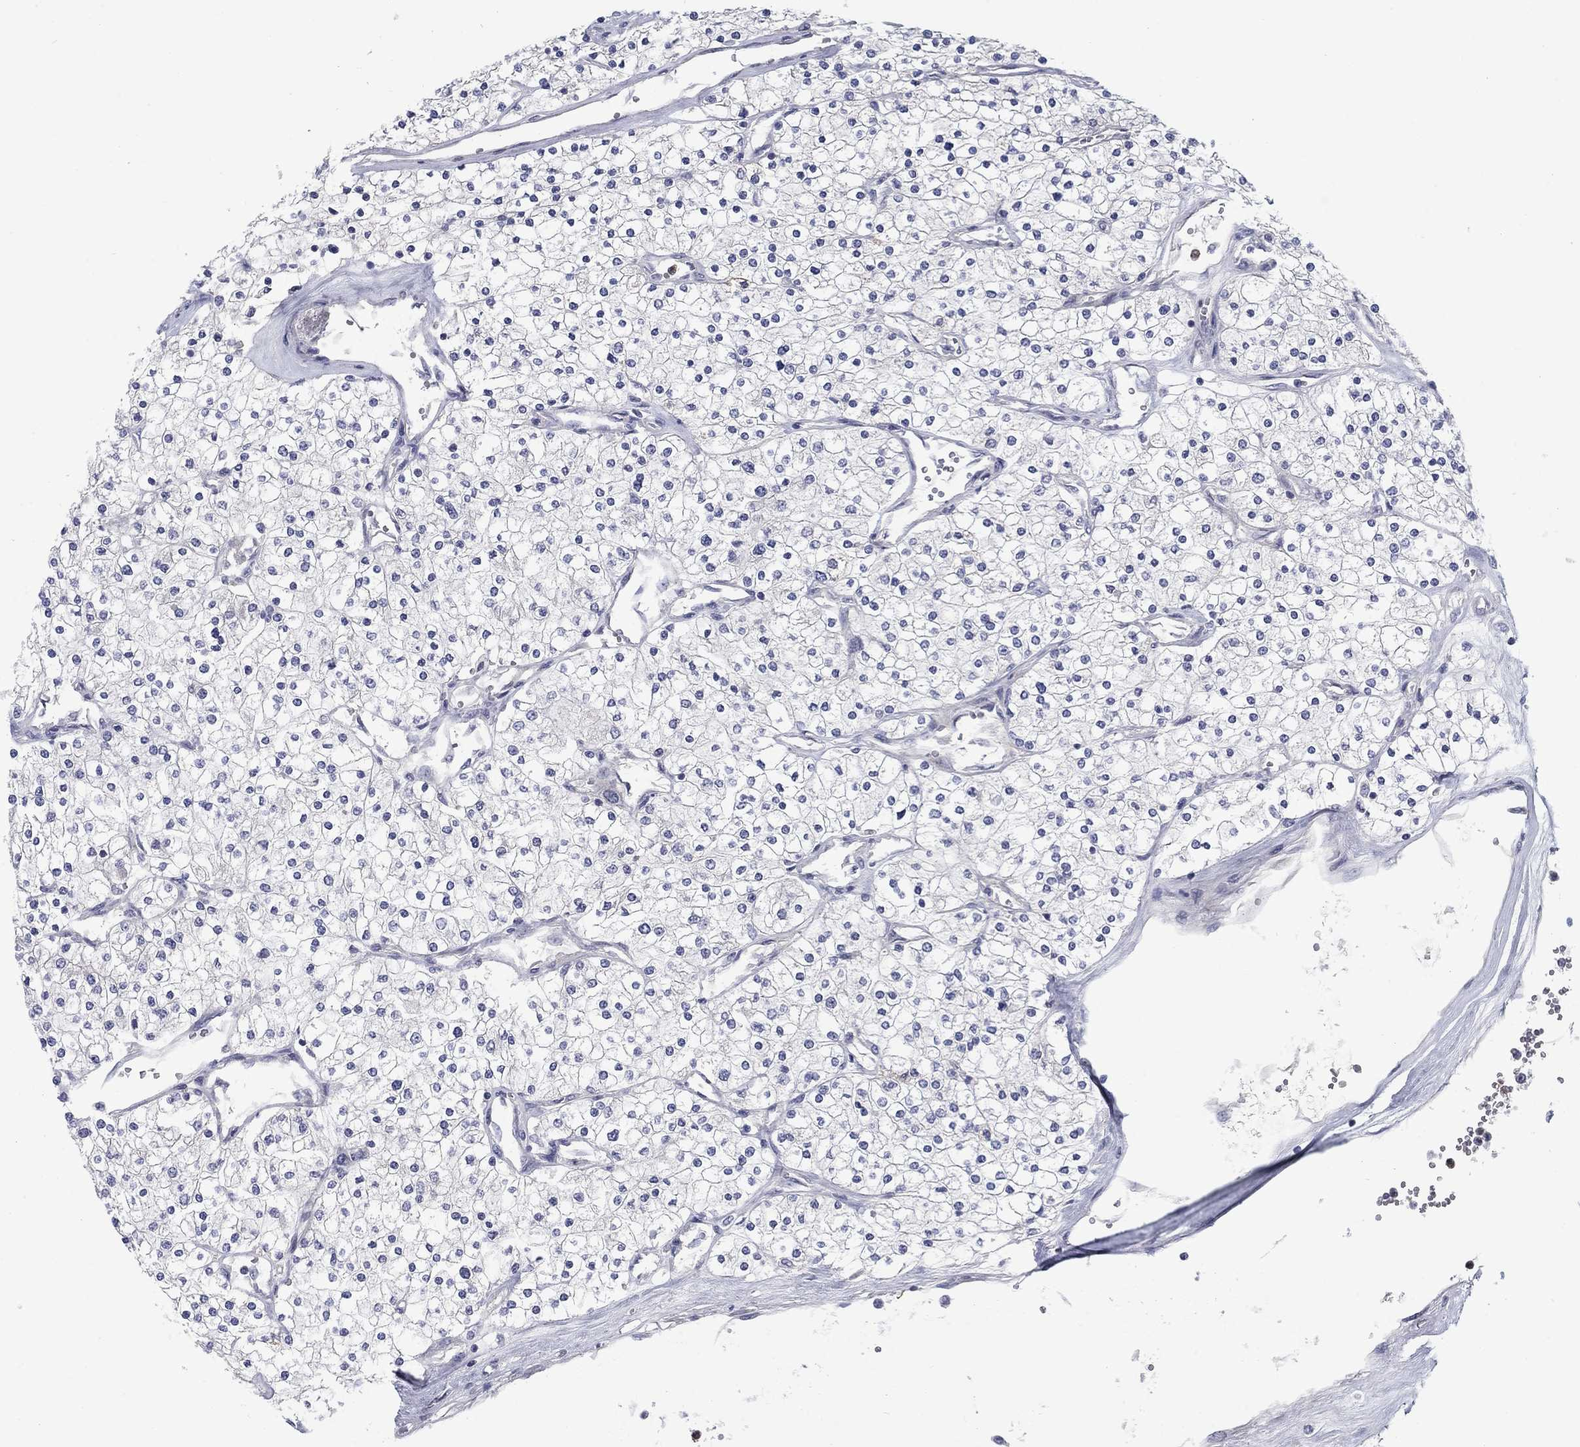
{"staining": {"intensity": "negative", "quantity": "none", "location": "none"}, "tissue": "renal cancer", "cell_type": "Tumor cells", "image_type": "cancer", "snomed": [{"axis": "morphology", "description": "Adenocarcinoma, NOS"}, {"axis": "topography", "description": "Kidney"}], "caption": "Tumor cells show no significant positivity in renal cancer (adenocarcinoma).", "gene": "KIF15", "patient": {"sex": "male", "age": 80}}